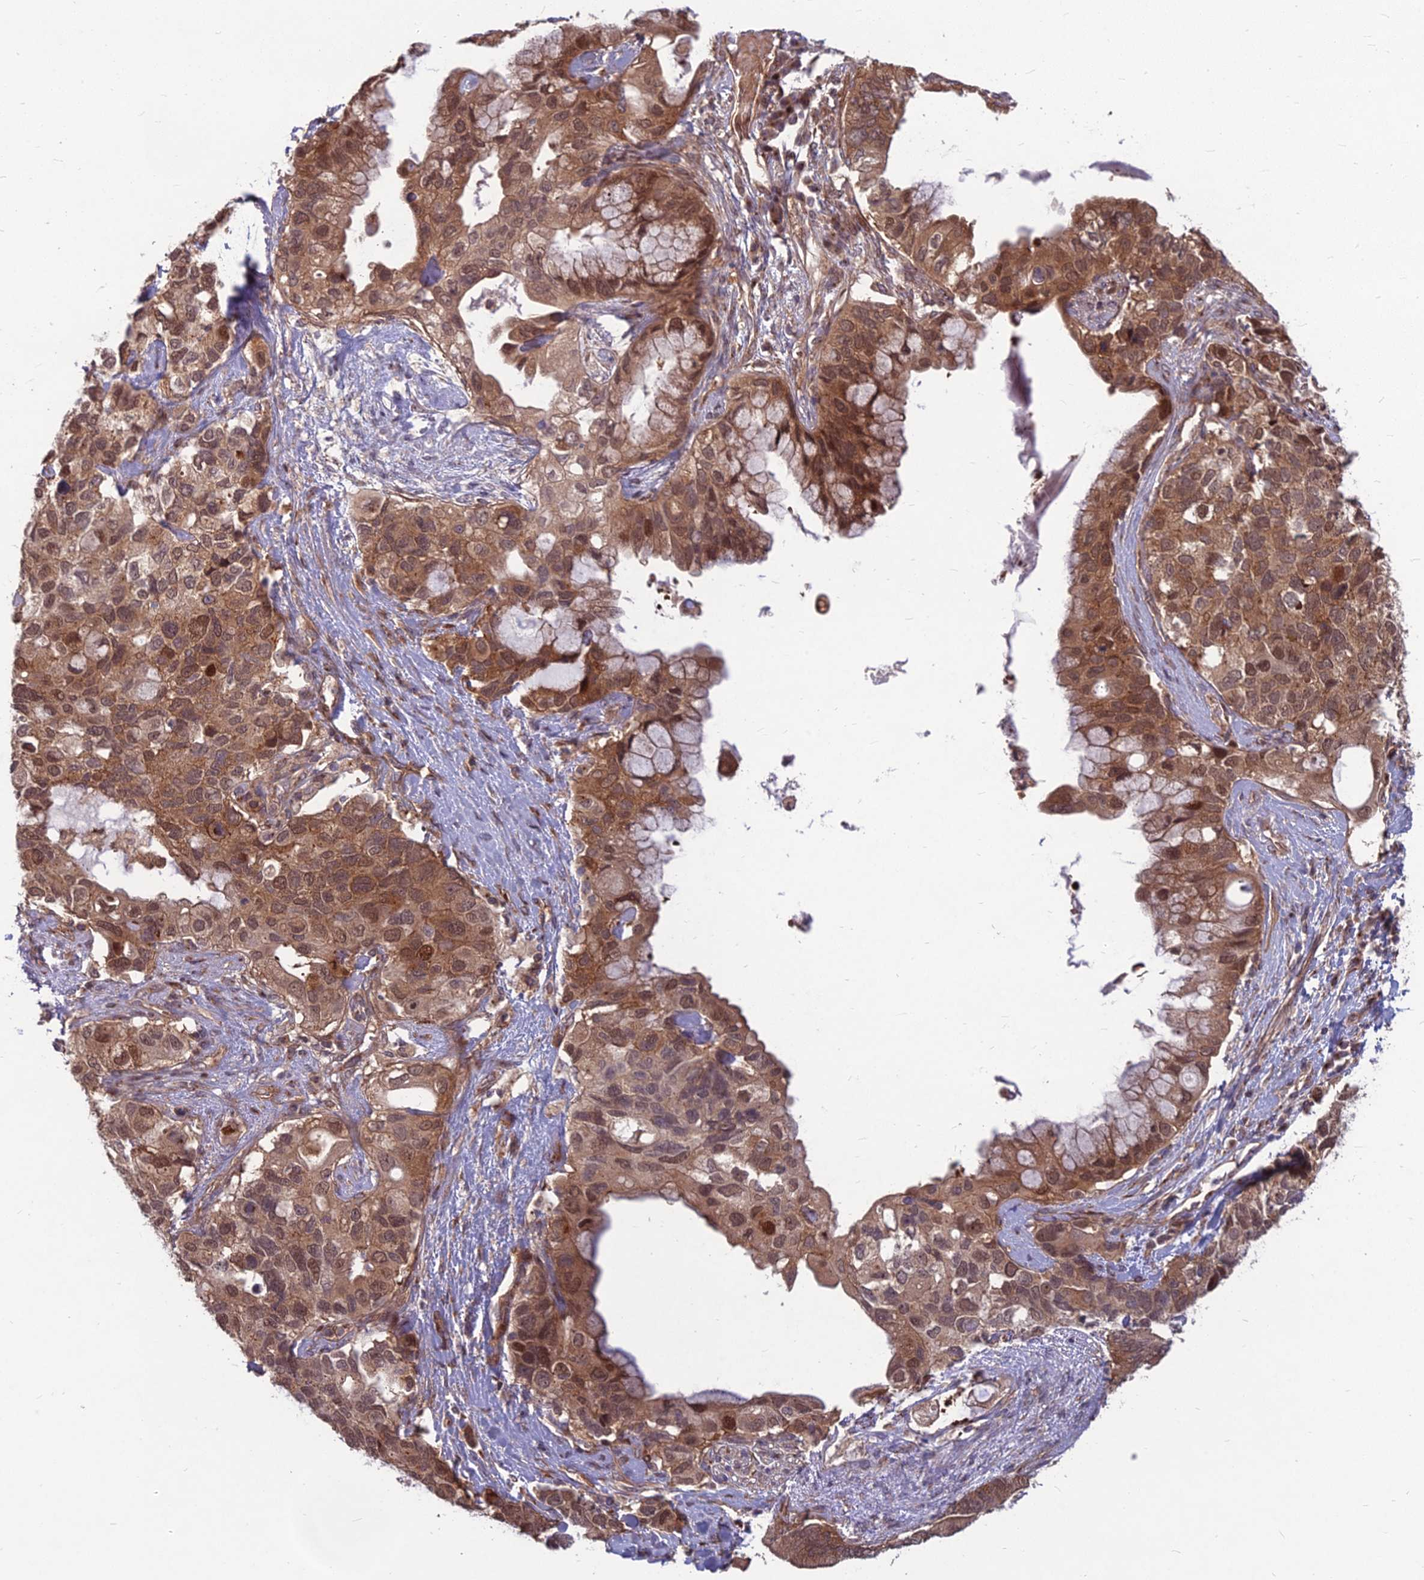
{"staining": {"intensity": "moderate", "quantity": ">75%", "location": "cytoplasmic/membranous,nuclear"}, "tissue": "pancreatic cancer", "cell_type": "Tumor cells", "image_type": "cancer", "snomed": [{"axis": "morphology", "description": "Adenocarcinoma, NOS"}, {"axis": "topography", "description": "Pancreas"}], "caption": "Immunohistochemistry (IHC) of pancreatic cancer (adenocarcinoma) reveals medium levels of moderate cytoplasmic/membranous and nuclear positivity in about >75% of tumor cells. The staining was performed using DAB to visualize the protein expression in brown, while the nuclei were stained in blue with hematoxylin (Magnification: 20x).", "gene": "MFSD8", "patient": {"sex": "female", "age": 56}}